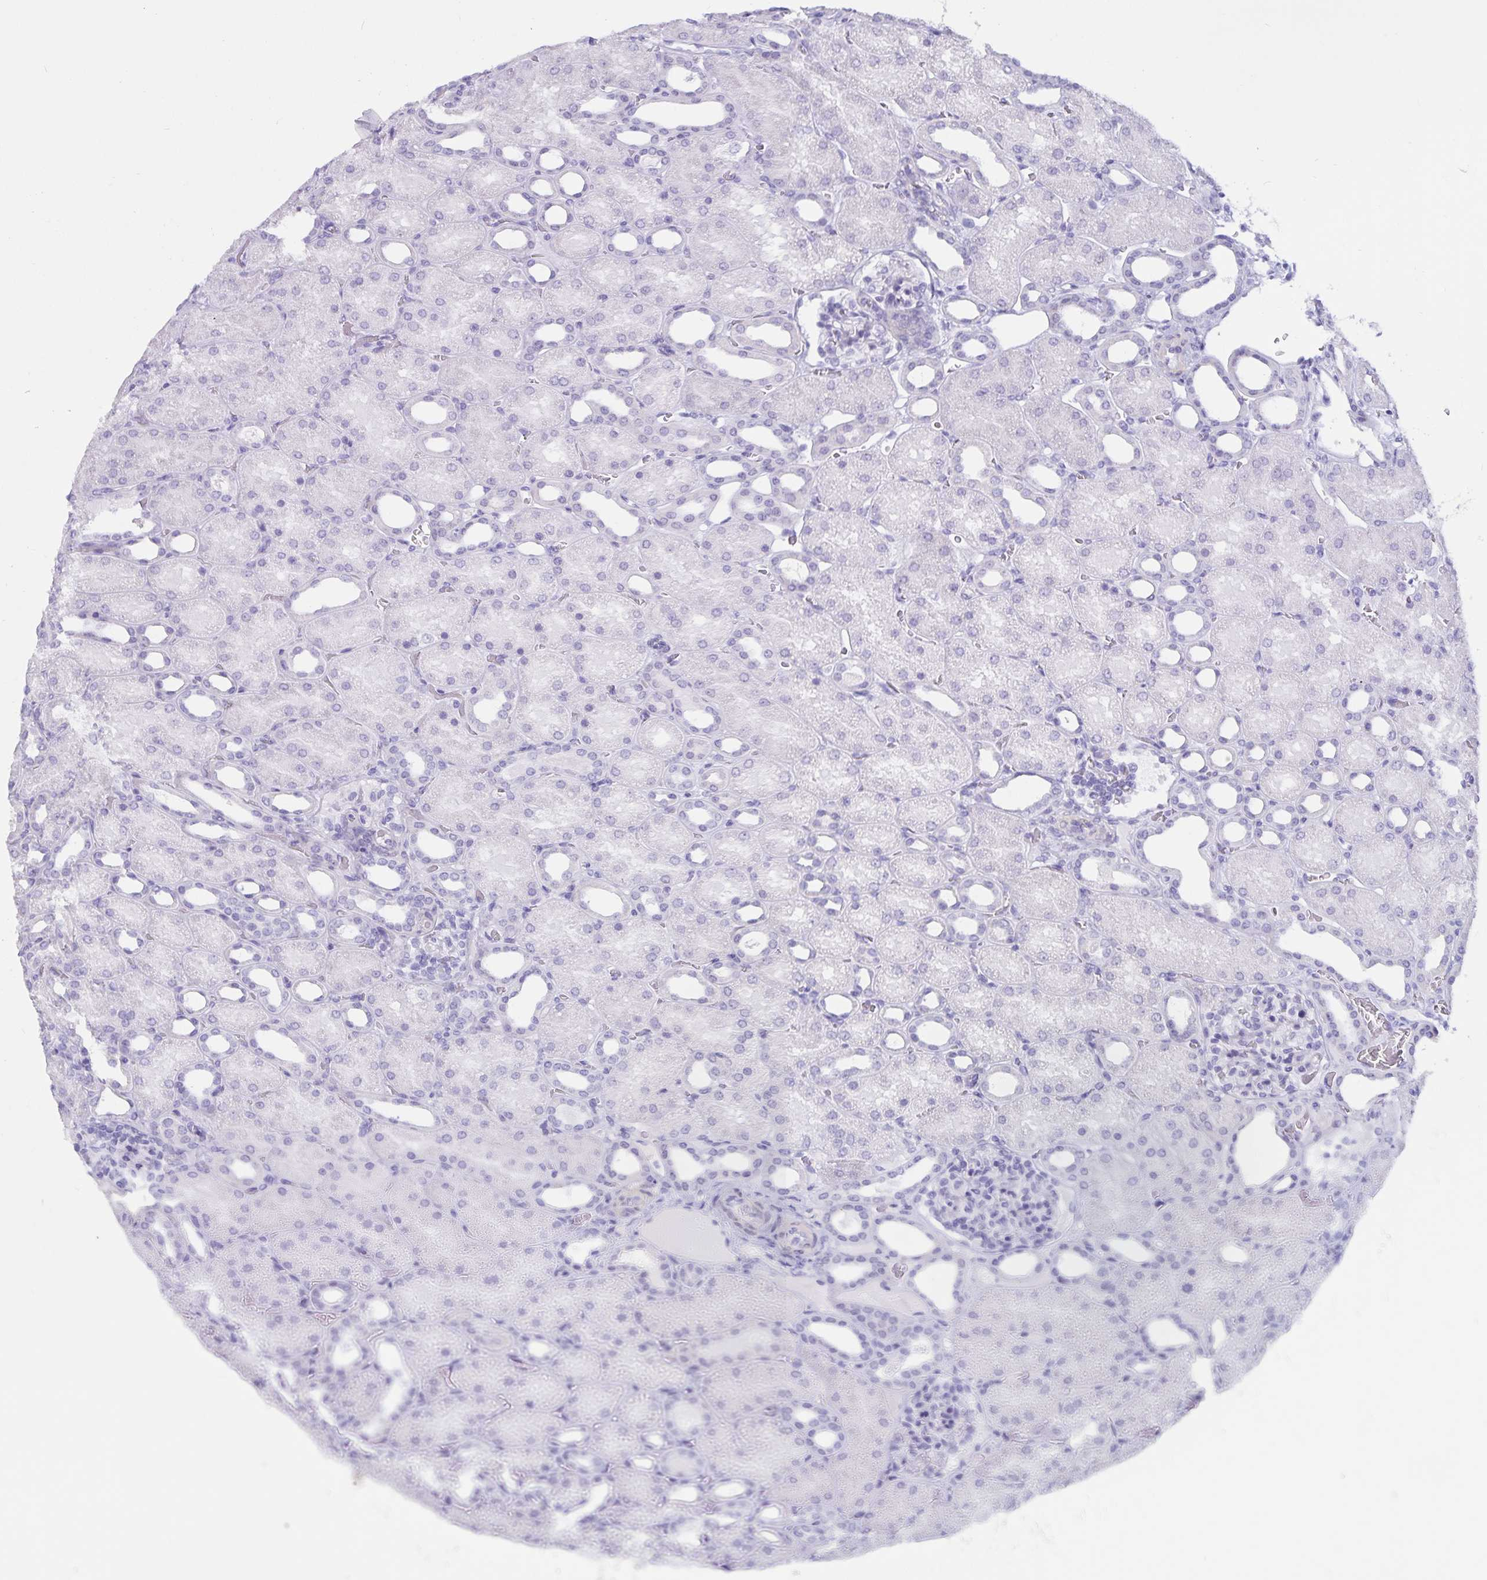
{"staining": {"intensity": "negative", "quantity": "none", "location": "none"}, "tissue": "kidney", "cell_type": "Cells in glomeruli", "image_type": "normal", "snomed": [{"axis": "morphology", "description": "Normal tissue, NOS"}, {"axis": "topography", "description": "Kidney"}], "caption": "This is a micrograph of immunohistochemistry (IHC) staining of normal kidney, which shows no staining in cells in glomeruli. Nuclei are stained in blue.", "gene": "GPR137", "patient": {"sex": "male", "age": 2}}